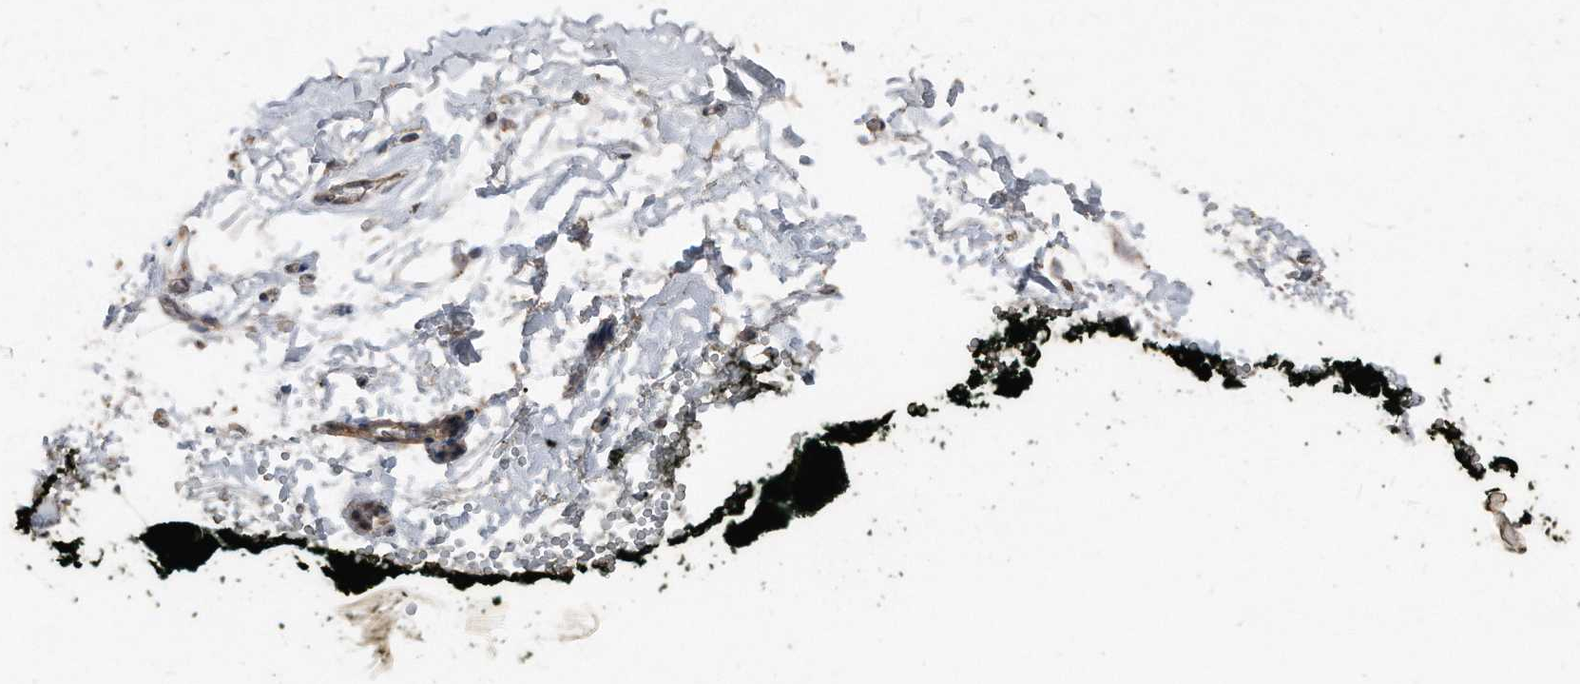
{"staining": {"intensity": "strong", "quantity": "25%-75%", "location": "cytoplasmic/membranous,nuclear"}, "tissue": "soft tissue", "cell_type": "Chondrocytes", "image_type": "normal", "snomed": [{"axis": "morphology", "description": "Normal tissue, NOS"}, {"axis": "morphology", "description": "Adenocarcinoma, NOS"}, {"axis": "topography", "description": "Pancreas"}, {"axis": "topography", "description": "Peripheral nerve tissue"}], "caption": "A photomicrograph showing strong cytoplasmic/membranous,nuclear positivity in about 25%-75% of chondrocytes in normal soft tissue, as visualized by brown immunohistochemical staining.", "gene": "ANKRD10", "patient": {"sex": "male", "age": 59}}